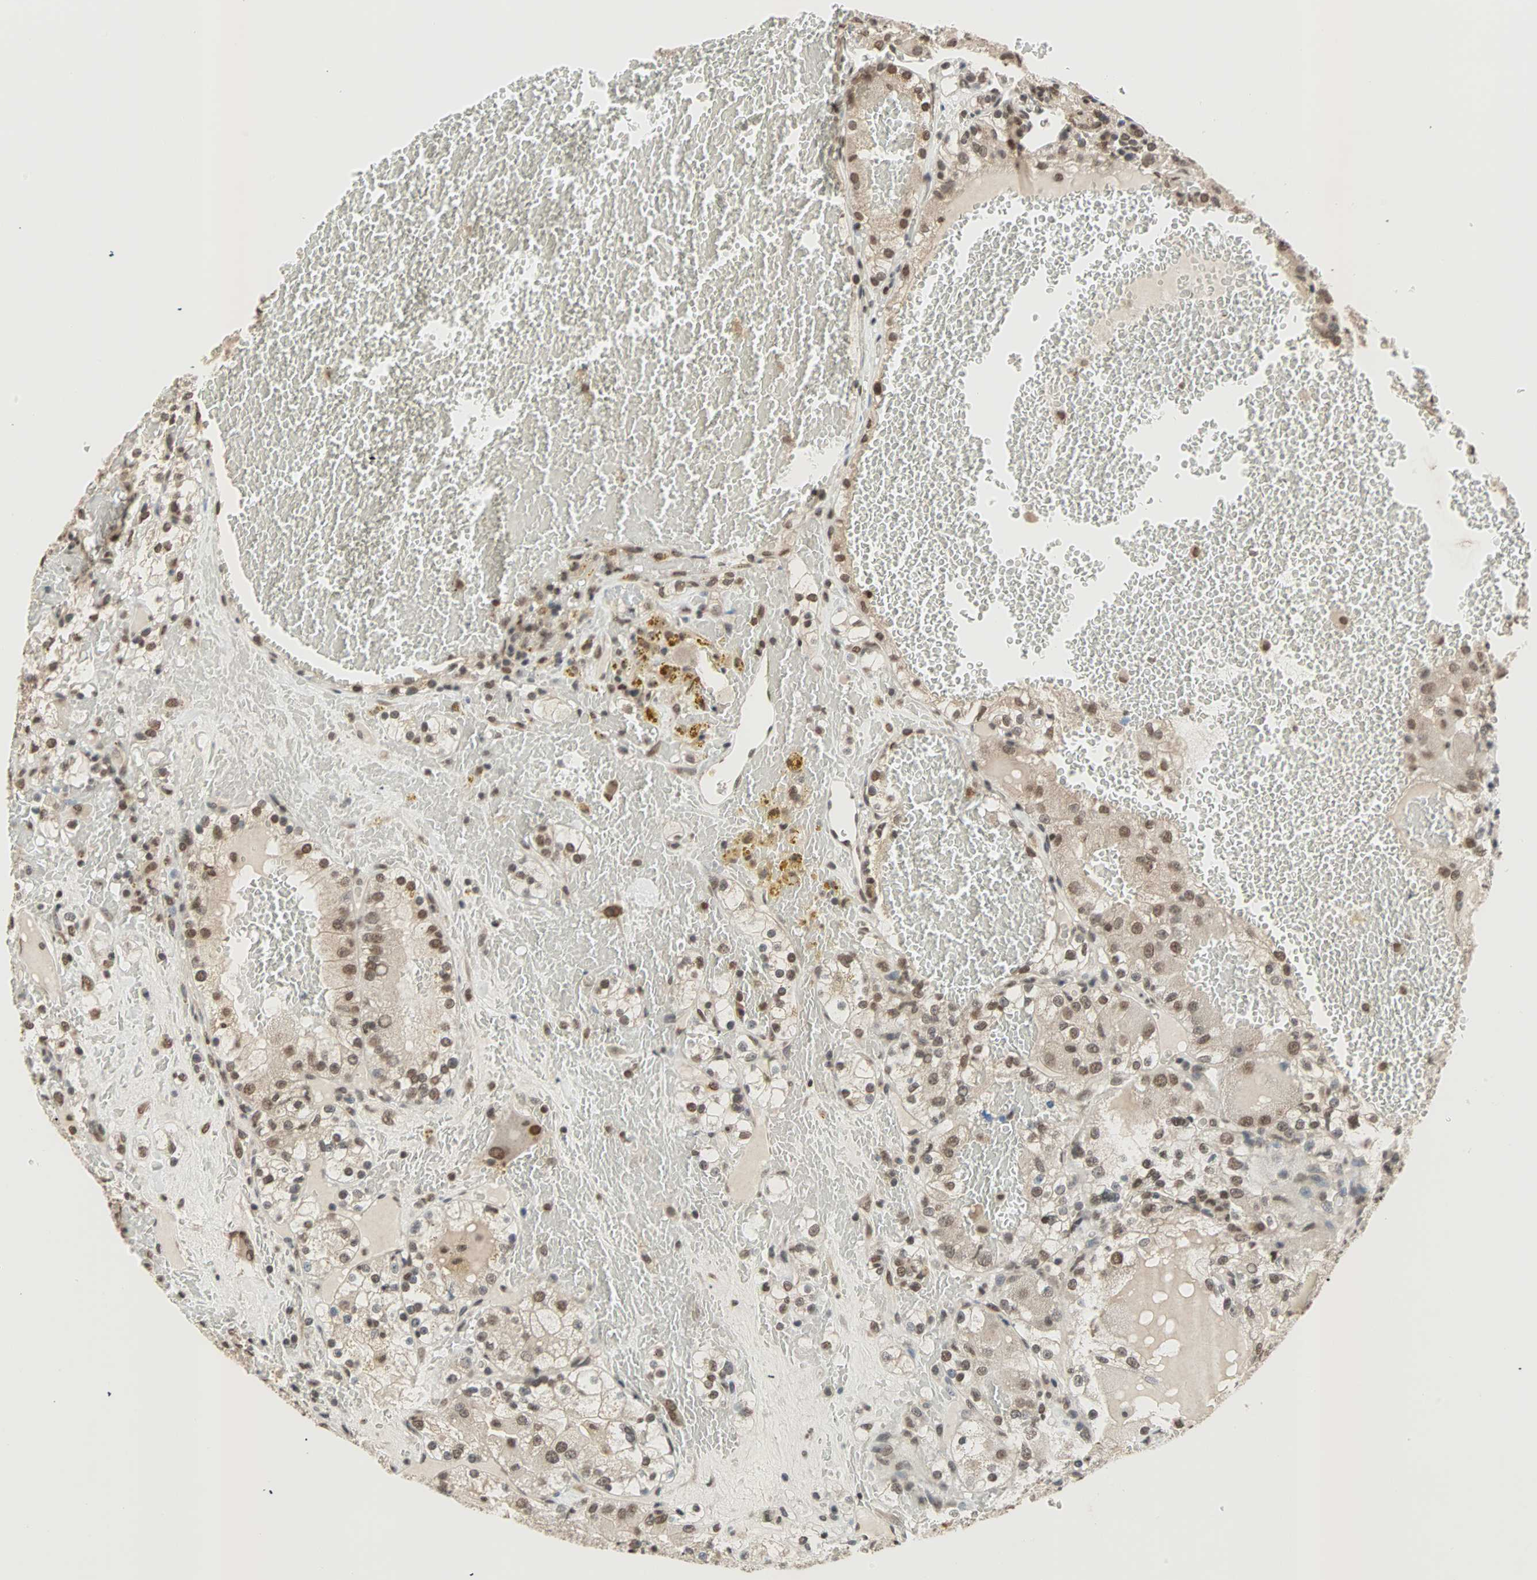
{"staining": {"intensity": "moderate", "quantity": ">75%", "location": "nuclear"}, "tissue": "renal cancer", "cell_type": "Tumor cells", "image_type": "cancer", "snomed": [{"axis": "morphology", "description": "Normal tissue, NOS"}, {"axis": "morphology", "description": "Adenocarcinoma, NOS"}, {"axis": "topography", "description": "Kidney"}], "caption": "Immunohistochemical staining of human renal cancer exhibits moderate nuclear protein expression in about >75% of tumor cells.", "gene": "DAZAP1", "patient": {"sex": "male", "age": 61}}